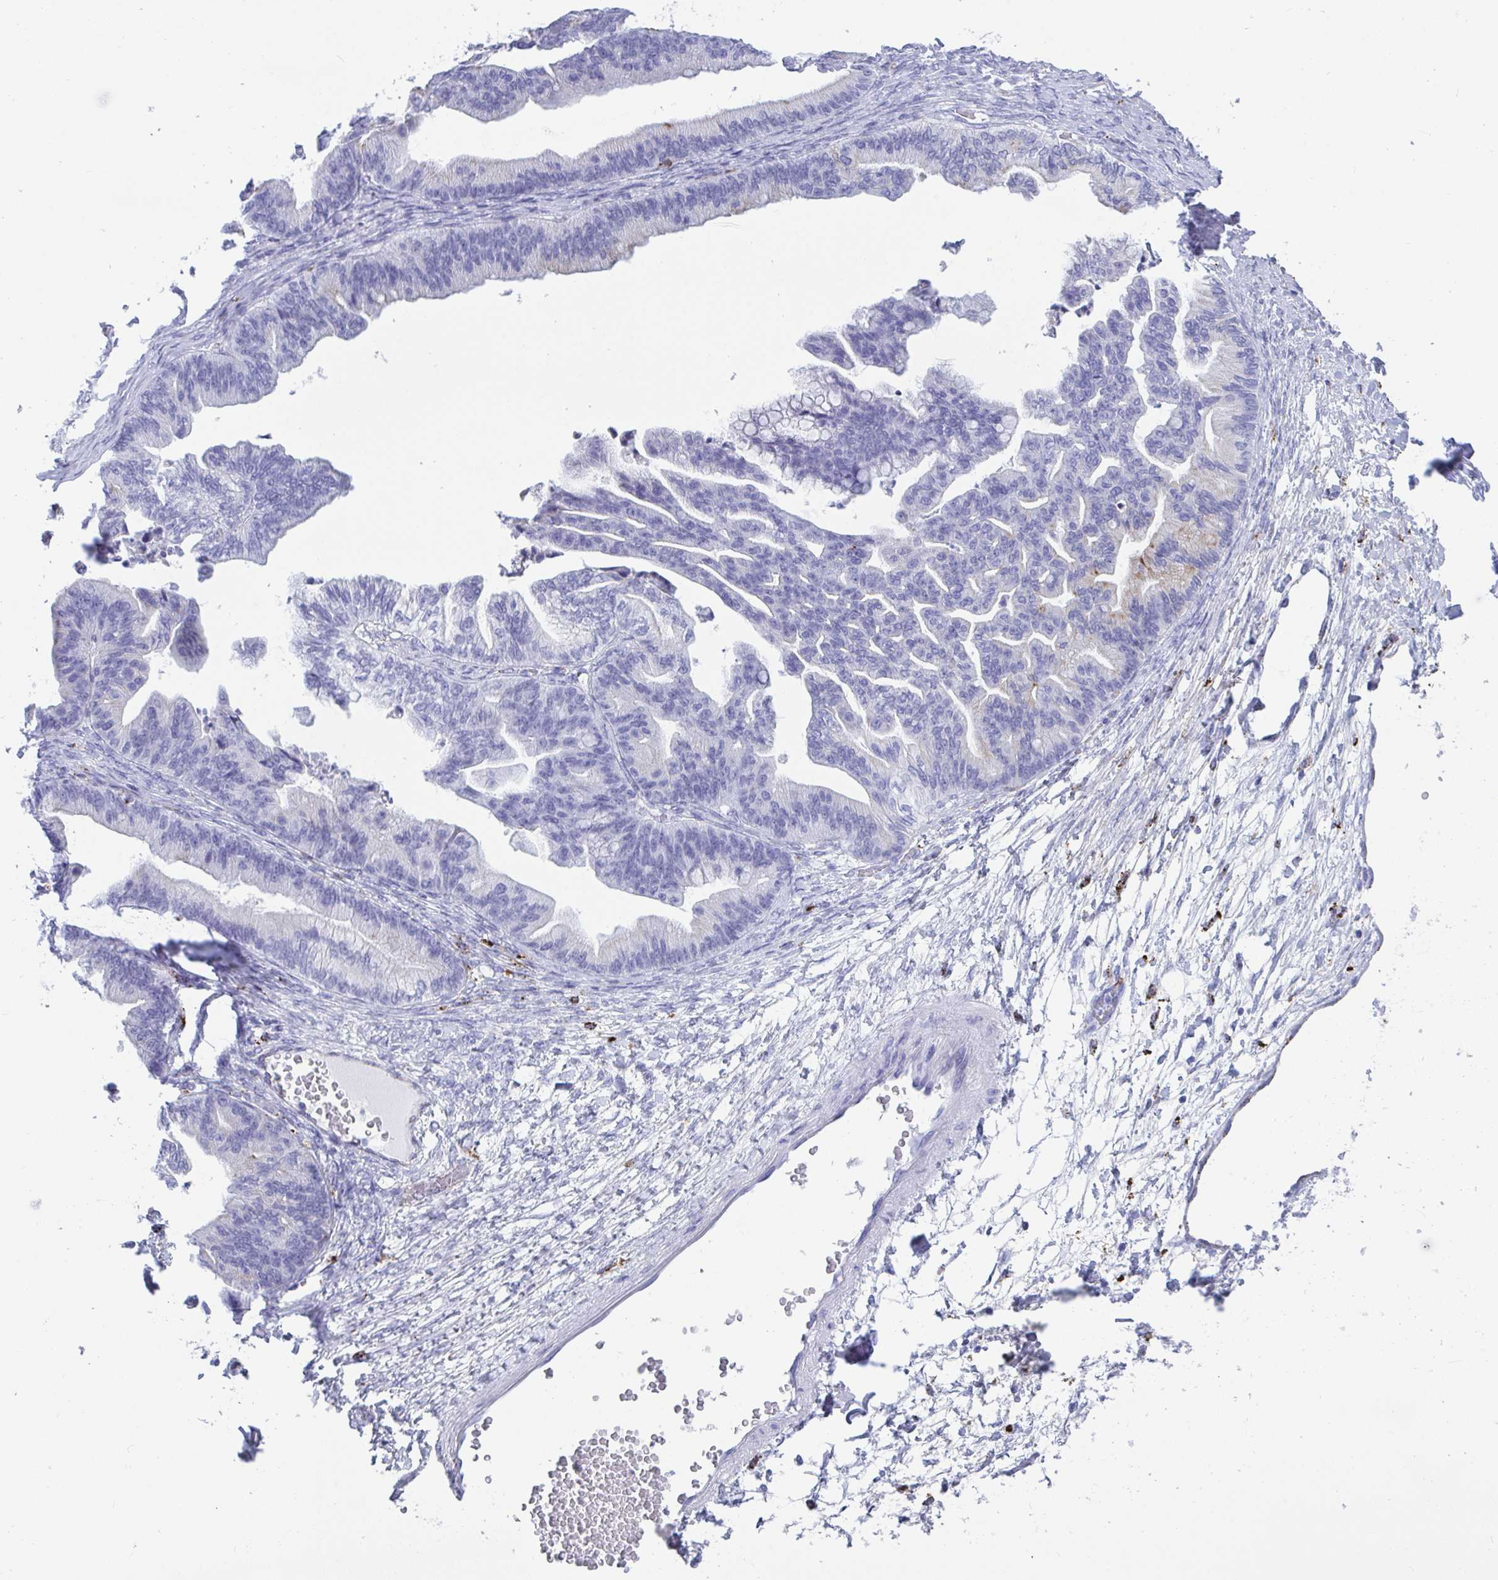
{"staining": {"intensity": "negative", "quantity": "none", "location": "none"}, "tissue": "ovarian cancer", "cell_type": "Tumor cells", "image_type": "cancer", "snomed": [{"axis": "morphology", "description": "Cystadenocarcinoma, mucinous, NOS"}, {"axis": "topography", "description": "Ovary"}], "caption": "Mucinous cystadenocarcinoma (ovarian) stained for a protein using immunohistochemistry (IHC) demonstrates no expression tumor cells.", "gene": "CPVL", "patient": {"sex": "female", "age": 67}}